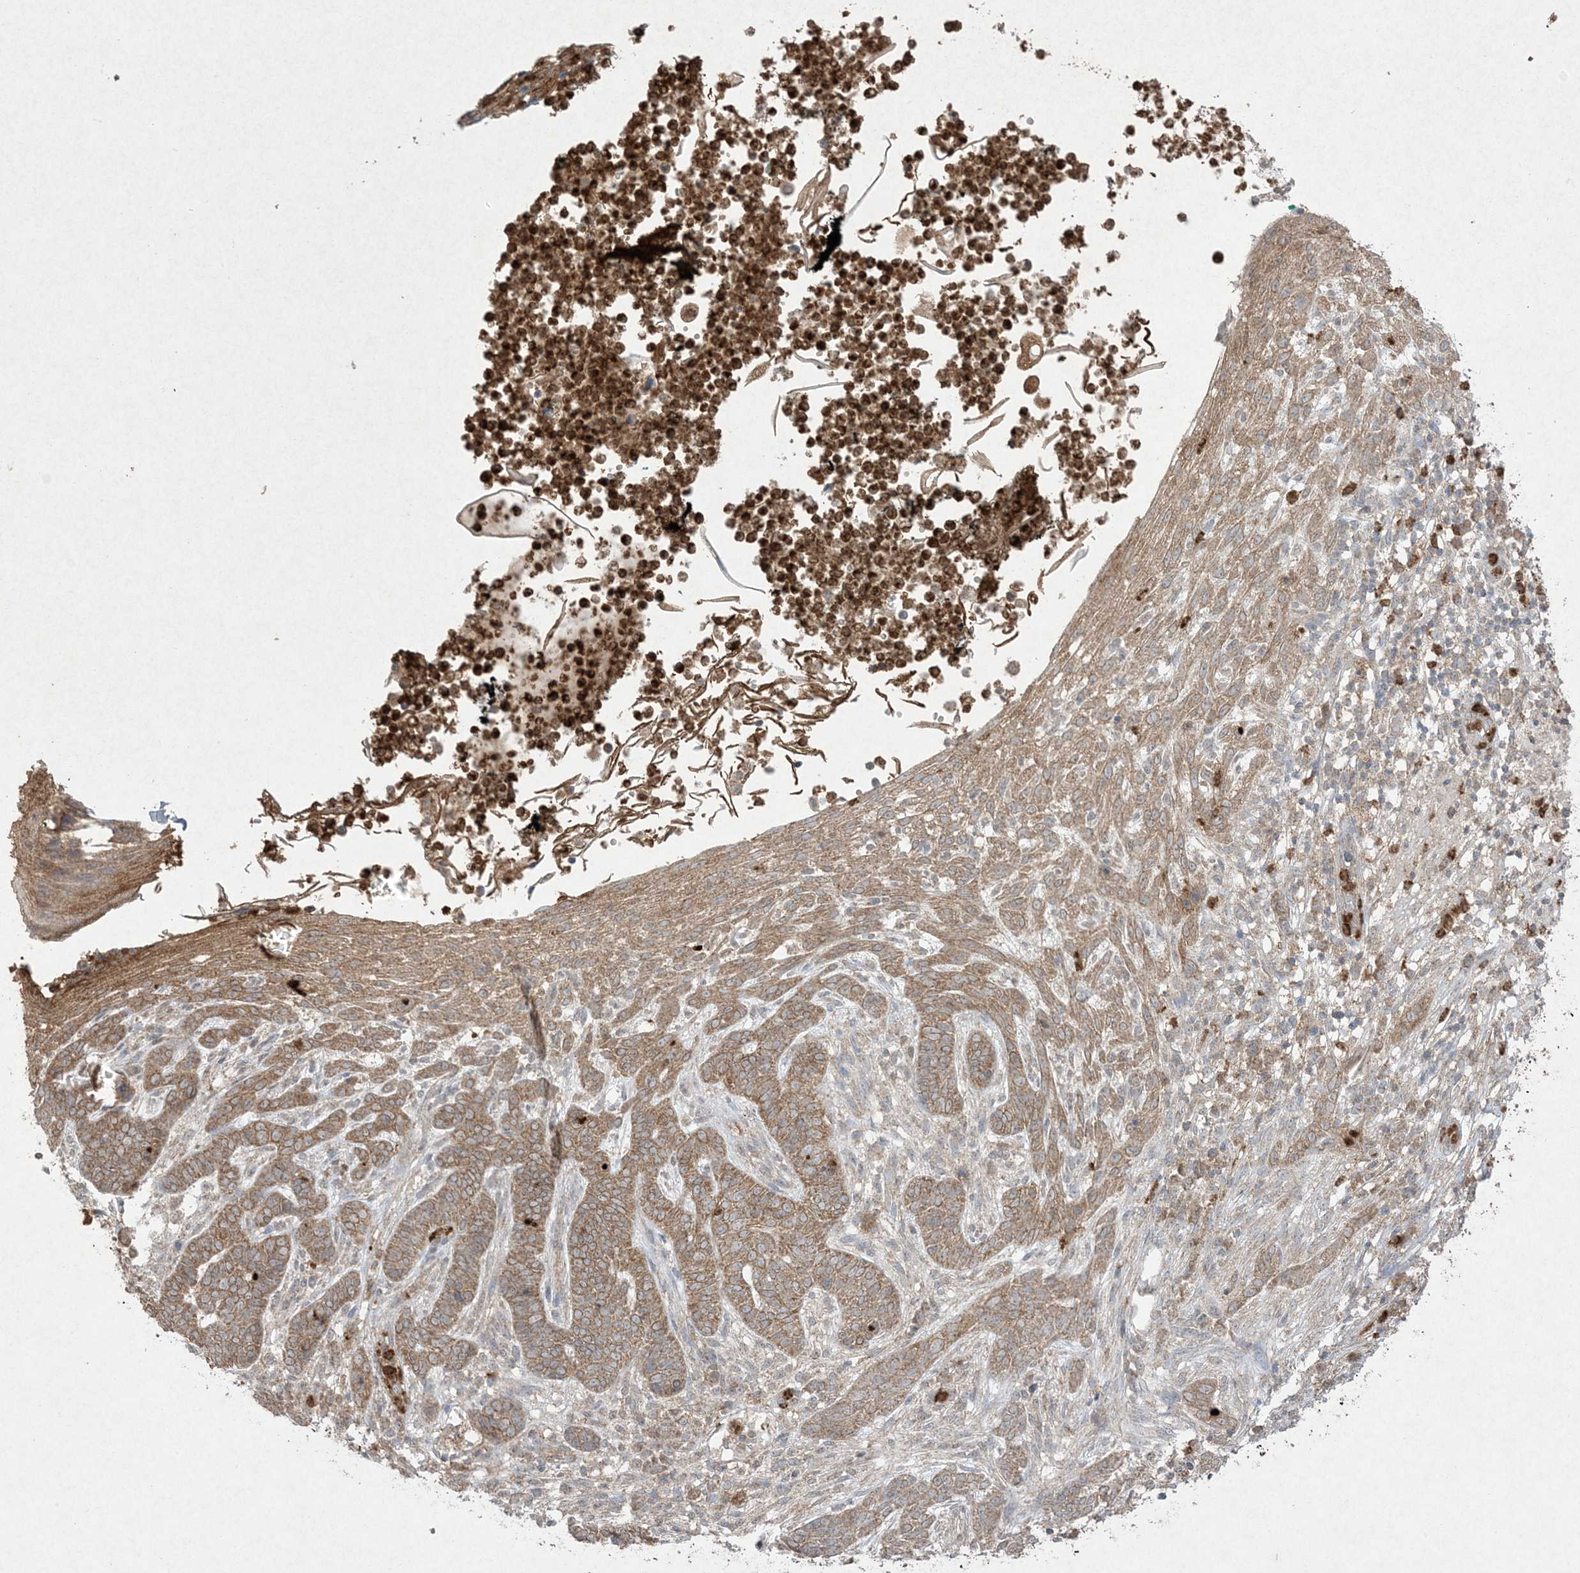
{"staining": {"intensity": "moderate", "quantity": ">75%", "location": "cytoplasmic/membranous"}, "tissue": "skin cancer", "cell_type": "Tumor cells", "image_type": "cancer", "snomed": [{"axis": "morphology", "description": "Normal tissue, NOS"}, {"axis": "morphology", "description": "Basal cell carcinoma"}, {"axis": "topography", "description": "Skin"}], "caption": "Basal cell carcinoma (skin) stained with immunohistochemistry (IHC) exhibits moderate cytoplasmic/membranous expression in approximately >75% of tumor cells. Using DAB (brown) and hematoxylin (blue) stains, captured at high magnification using brightfield microscopy.", "gene": "UBE2C", "patient": {"sex": "male", "age": 64}}